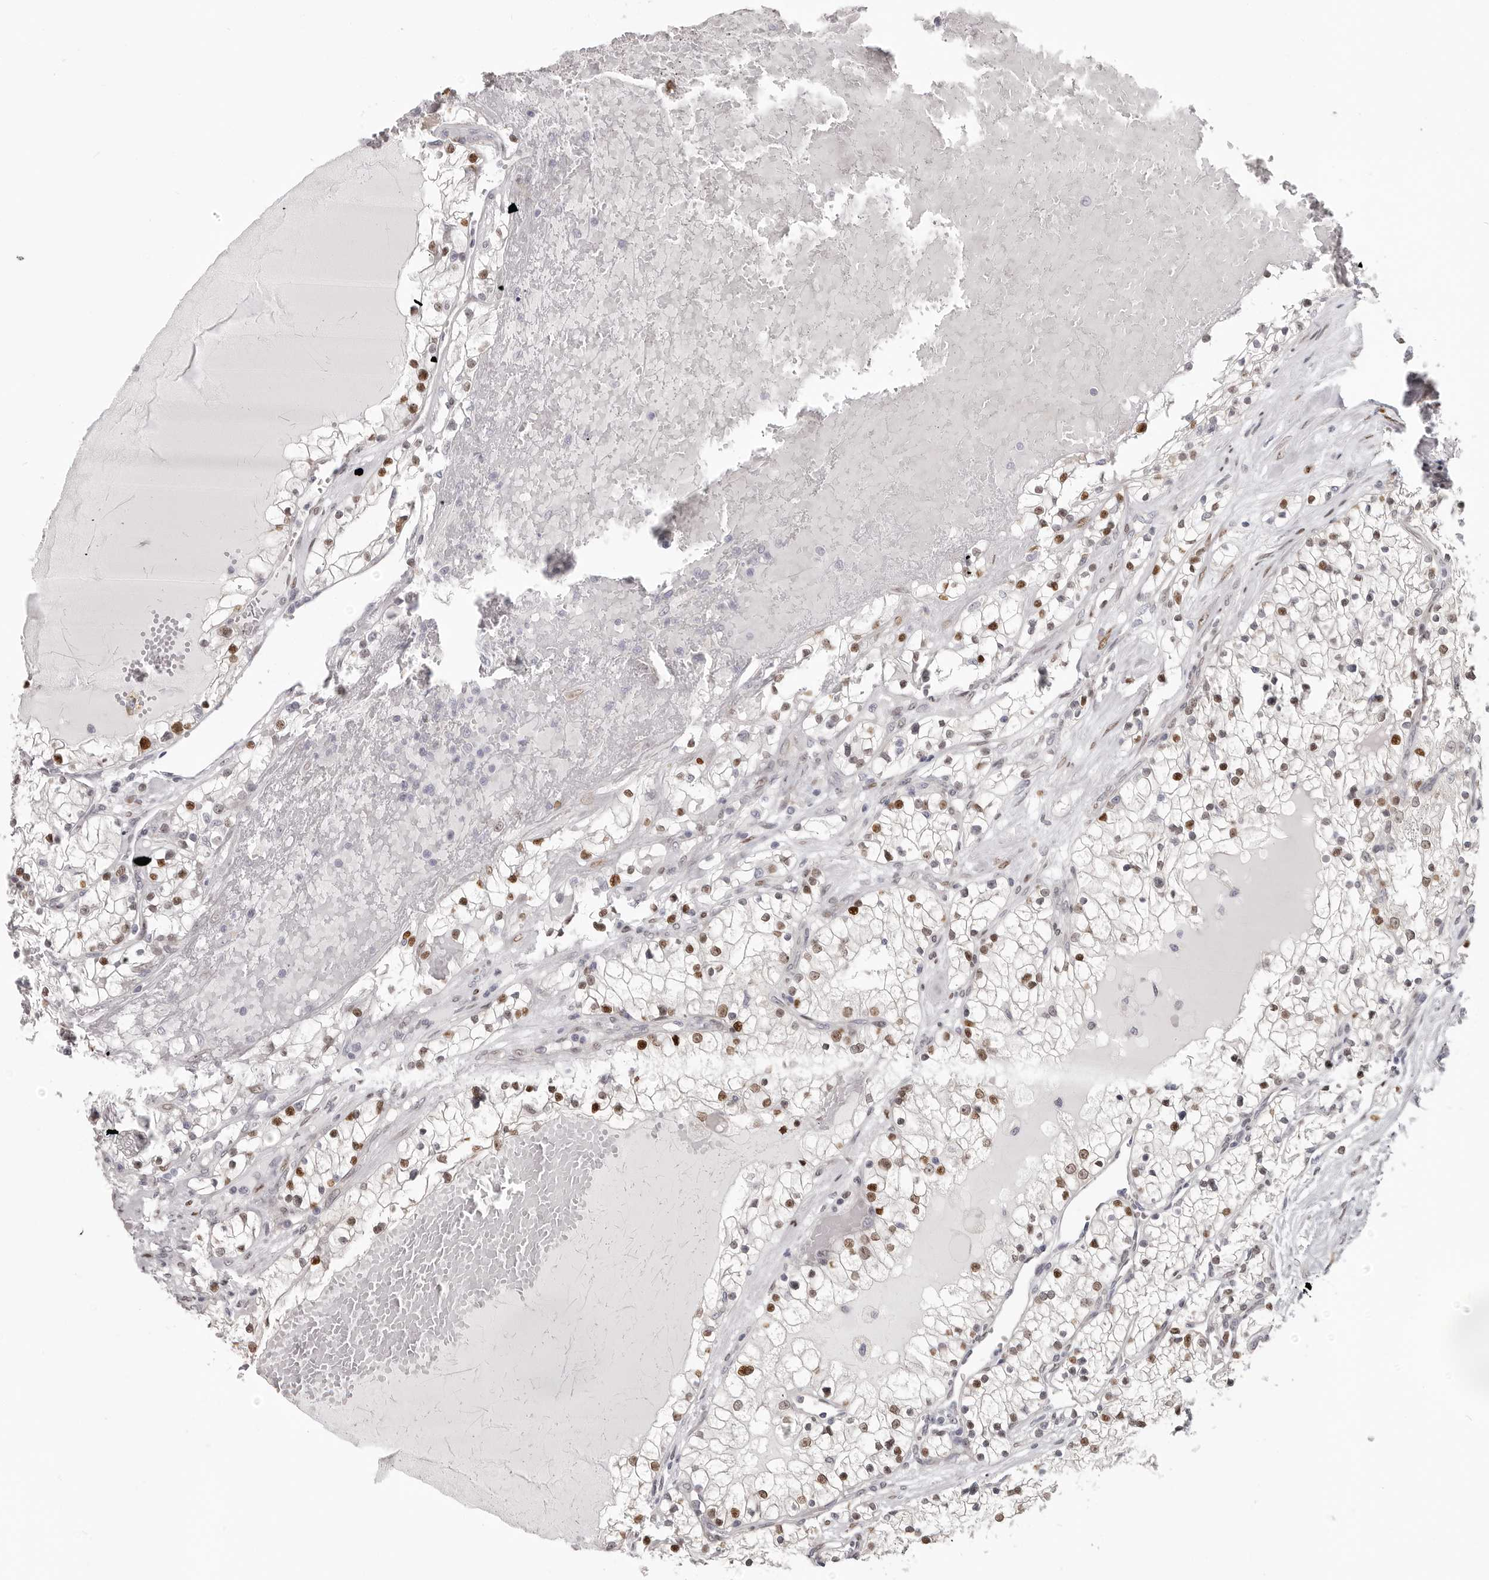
{"staining": {"intensity": "moderate", "quantity": ">75%", "location": "nuclear"}, "tissue": "renal cancer", "cell_type": "Tumor cells", "image_type": "cancer", "snomed": [{"axis": "morphology", "description": "Normal tissue, NOS"}, {"axis": "morphology", "description": "Adenocarcinoma, NOS"}, {"axis": "topography", "description": "Kidney"}], "caption": "Human adenocarcinoma (renal) stained for a protein (brown) displays moderate nuclear positive expression in approximately >75% of tumor cells.", "gene": "SRP19", "patient": {"sex": "male", "age": 68}}